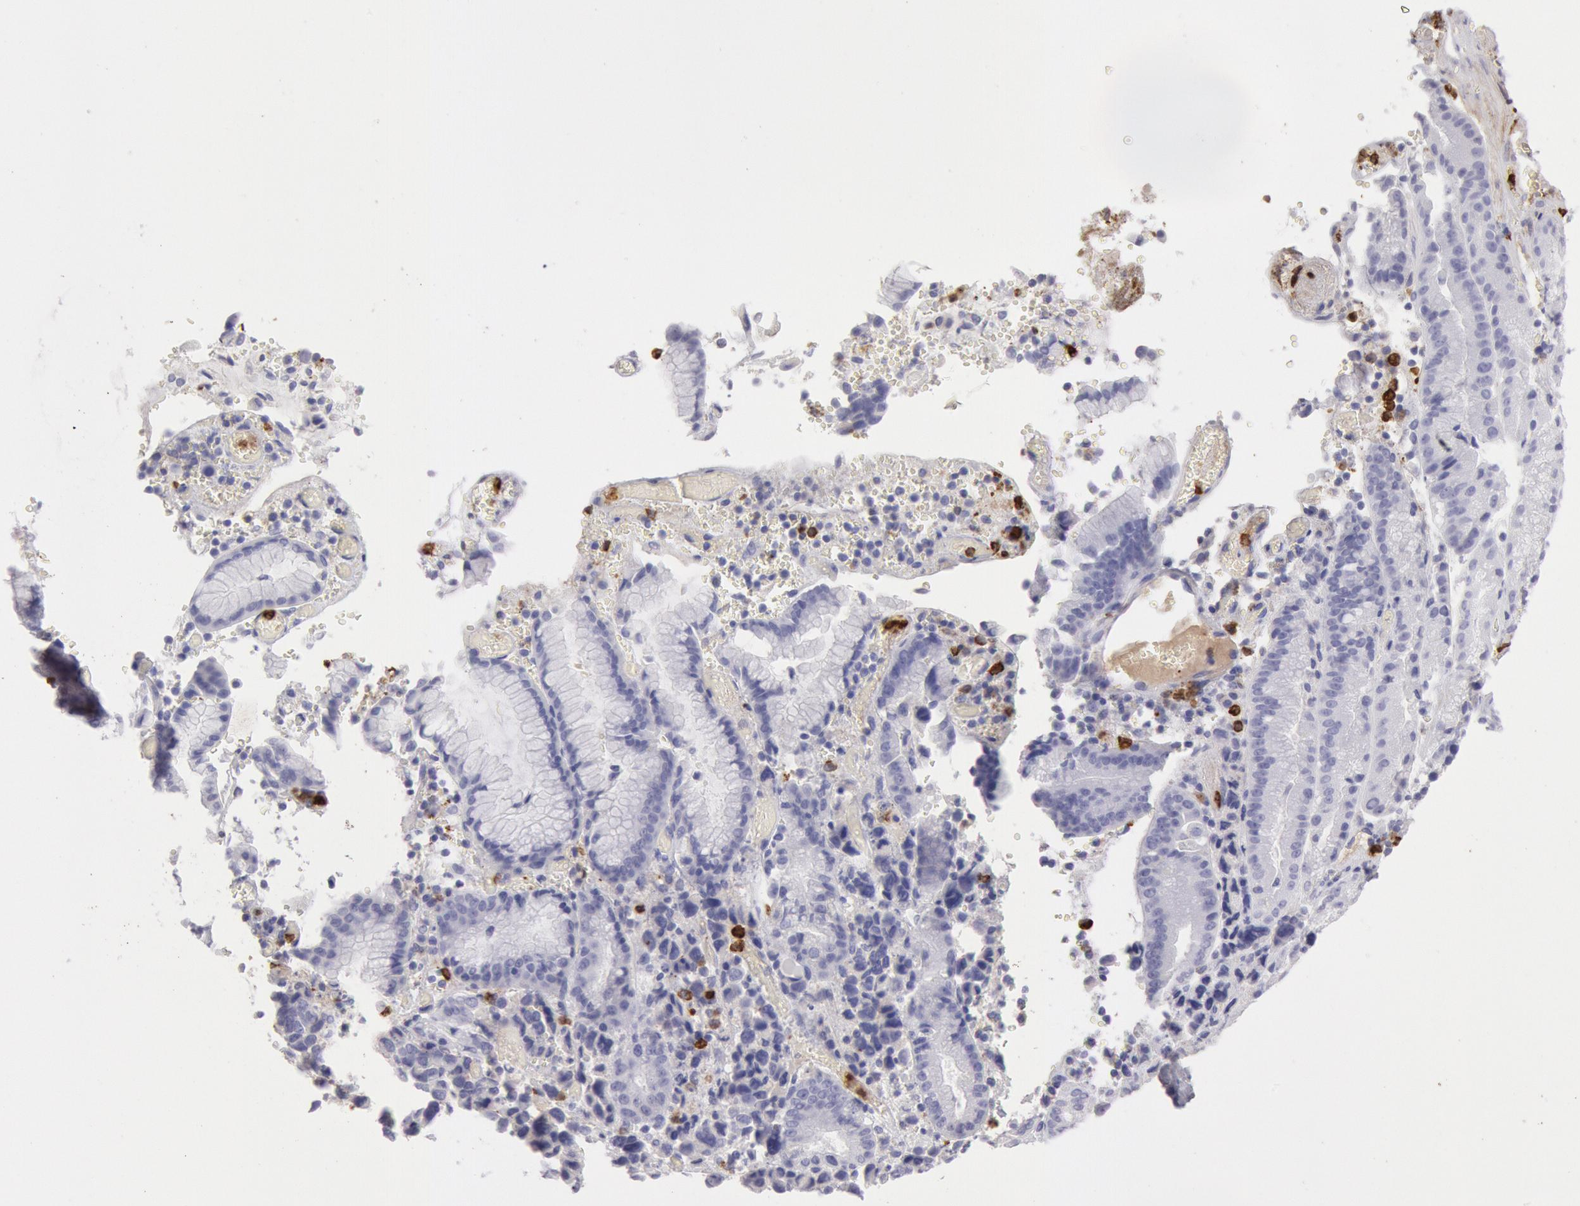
{"staining": {"intensity": "negative", "quantity": "none", "location": "none"}, "tissue": "stomach cancer", "cell_type": "Tumor cells", "image_type": "cancer", "snomed": [{"axis": "morphology", "description": "Adenocarcinoma, NOS"}, {"axis": "topography", "description": "Stomach, upper"}], "caption": "This is an IHC photomicrograph of stomach cancer (adenocarcinoma). There is no staining in tumor cells.", "gene": "FCN1", "patient": {"sex": "male", "age": 71}}